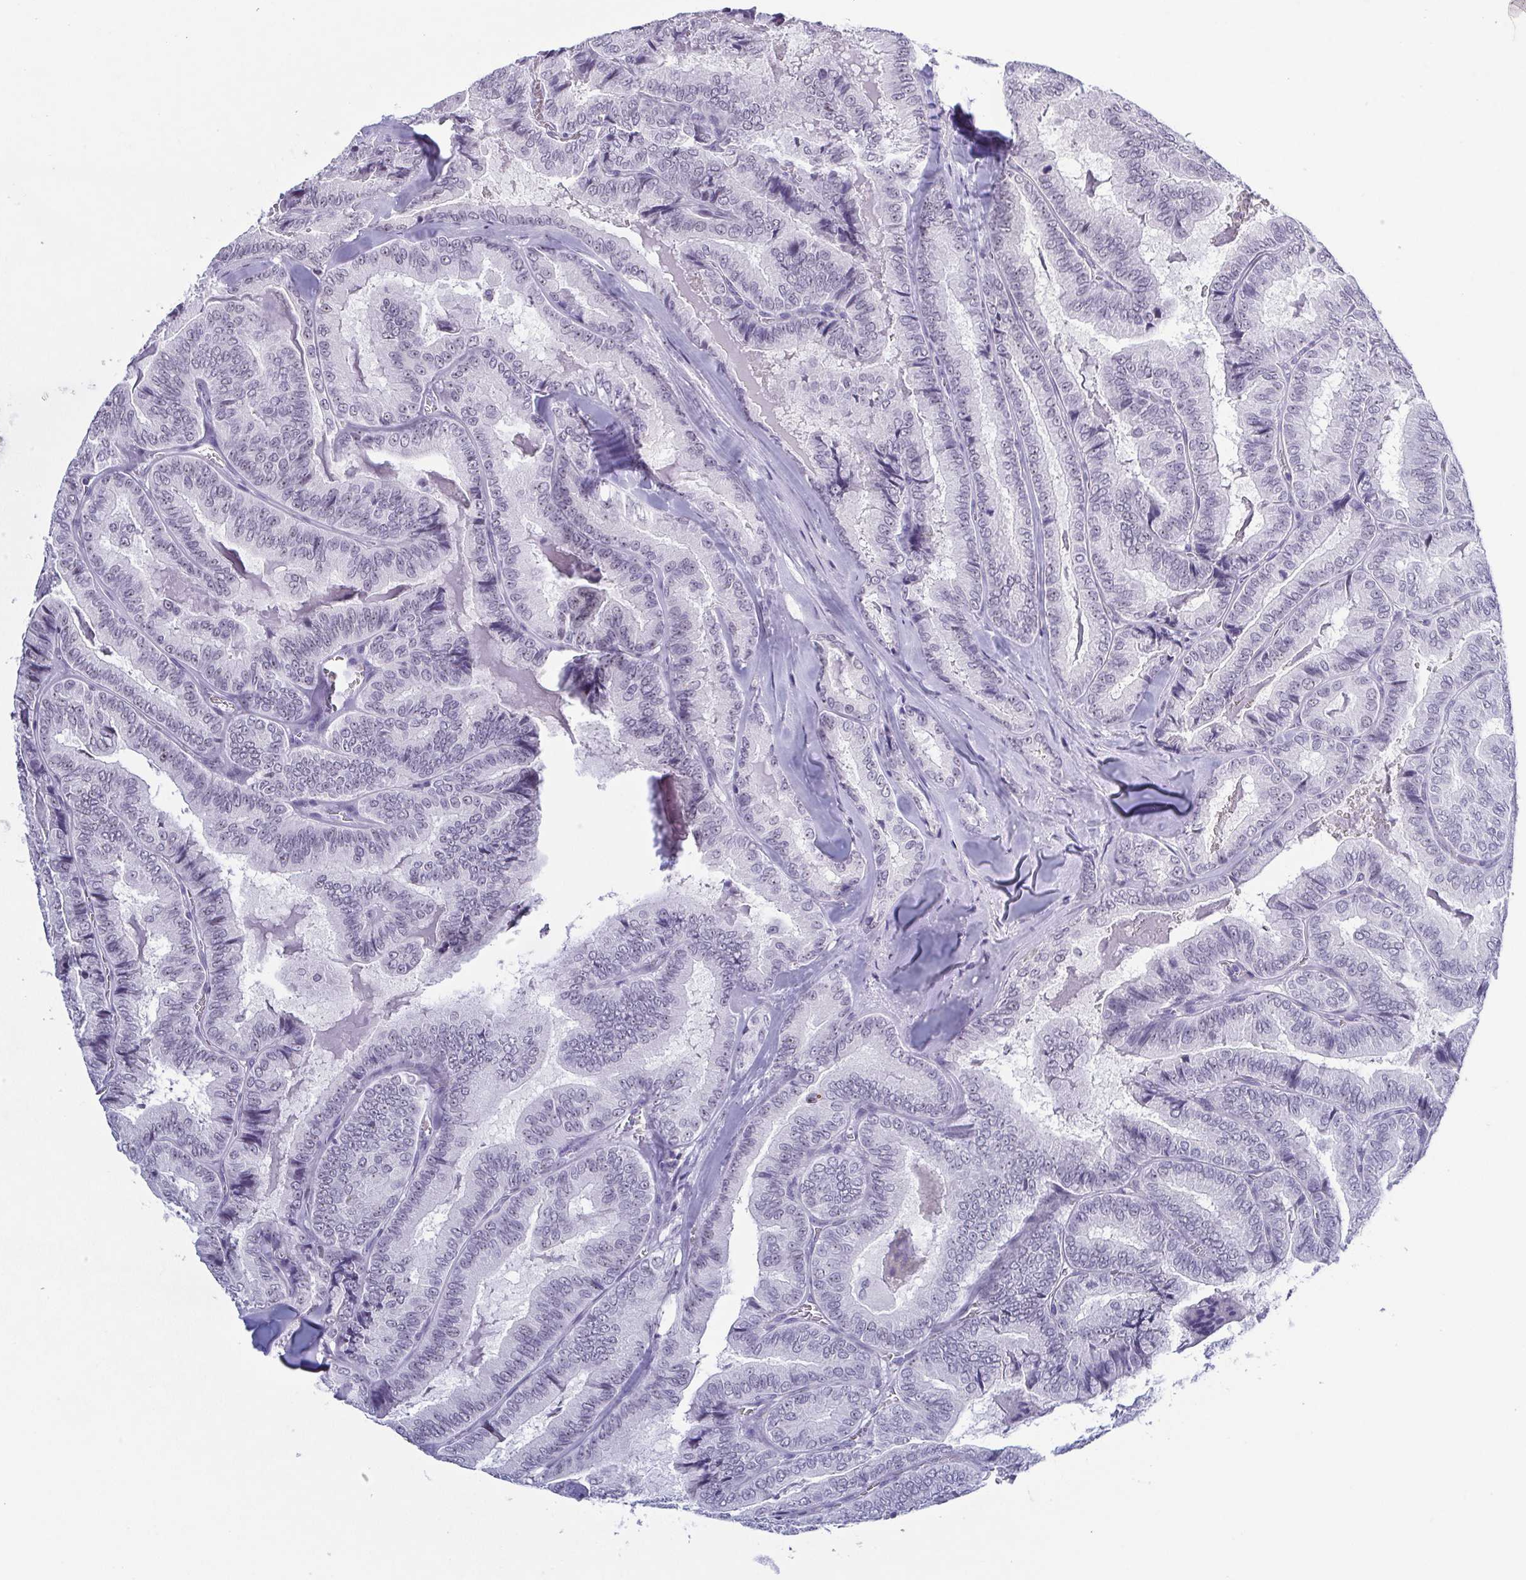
{"staining": {"intensity": "negative", "quantity": "none", "location": "none"}, "tissue": "thyroid cancer", "cell_type": "Tumor cells", "image_type": "cancer", "snomed": [{"axis": "morphology", "description": "Papillary adenocarcinoma, NOS"}, {"axis": "topography", "description": "Thyroid gland"}], "caption": "This photomicrograph is of thyroid cancer (papillary adenocarcinoma) stained with IHC to label a protein in brown with the nuclei are counter-stained blue. There is no positivity in tumor cells. Brightfield microscopy of immunohistochemistry stained with DAB (3,3'-diaminobenzidine) (brown) and hematoxylin (blue), captured at high magnification.", "gene": "BZW1", "patient": {"sex": "female", "age": 75}}